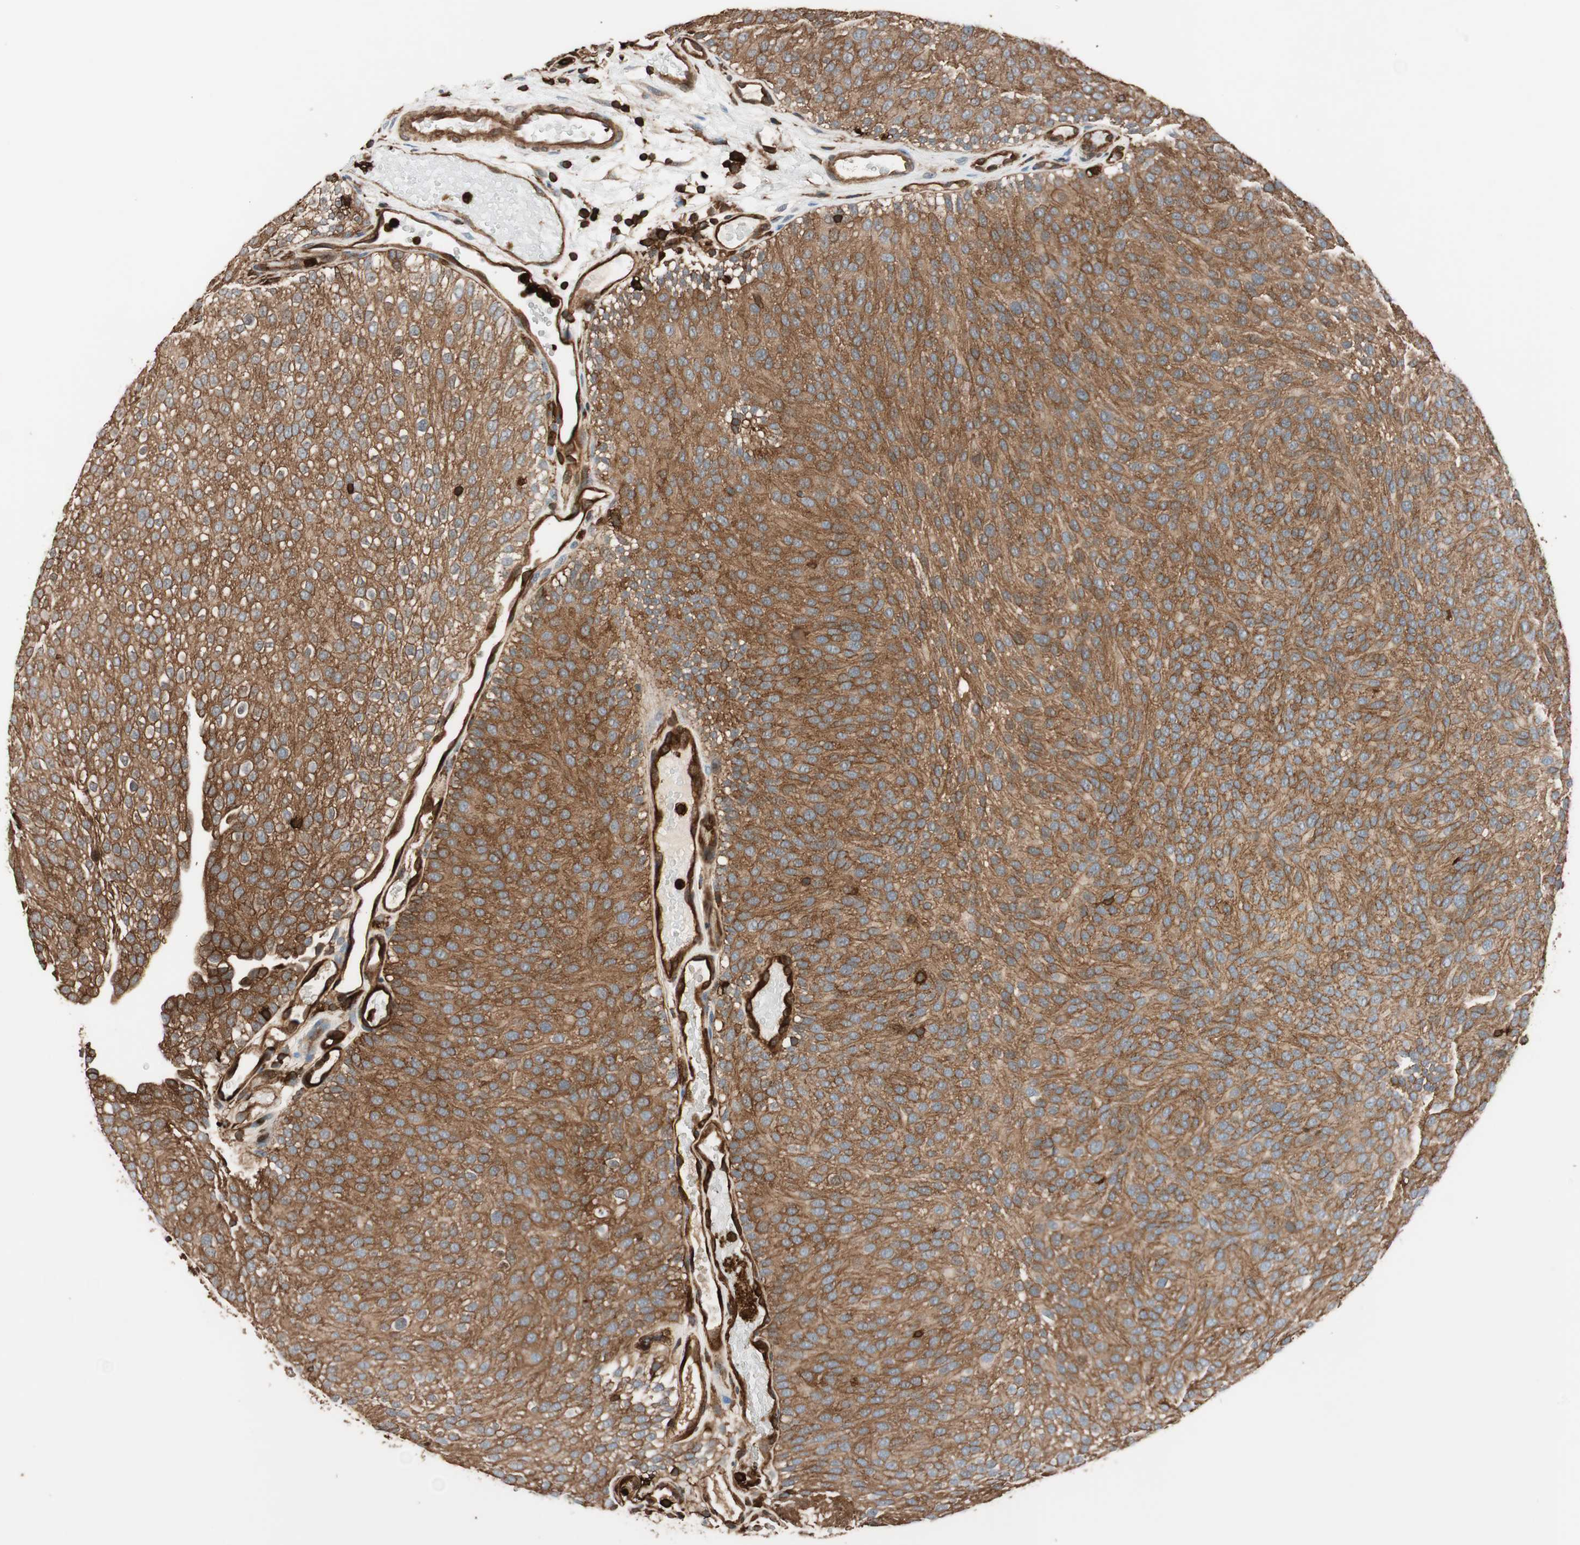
{"staining": {"intensity": "strong", "quantity": ">75%", "location": "cytoplasmic/membranous"}, "tissue": "urothelial cancer", "cell_type": "Tumor cells", "image_type": "cancer", "snomed": [{"axis": "morphology", "description": "Urothelial carcinoma, Low grade"}, {"axis": "topography", "description": "Urinary bladder"}], "caption": "Low-grade urothelial carcinoma tissue shows strong cytoplasmic/membranous positivity in approximately >75% of tumor cells, visualized by immunohistochemistry.", "gene": "VASP", "patient": {"sex": "male", "age": 78}}